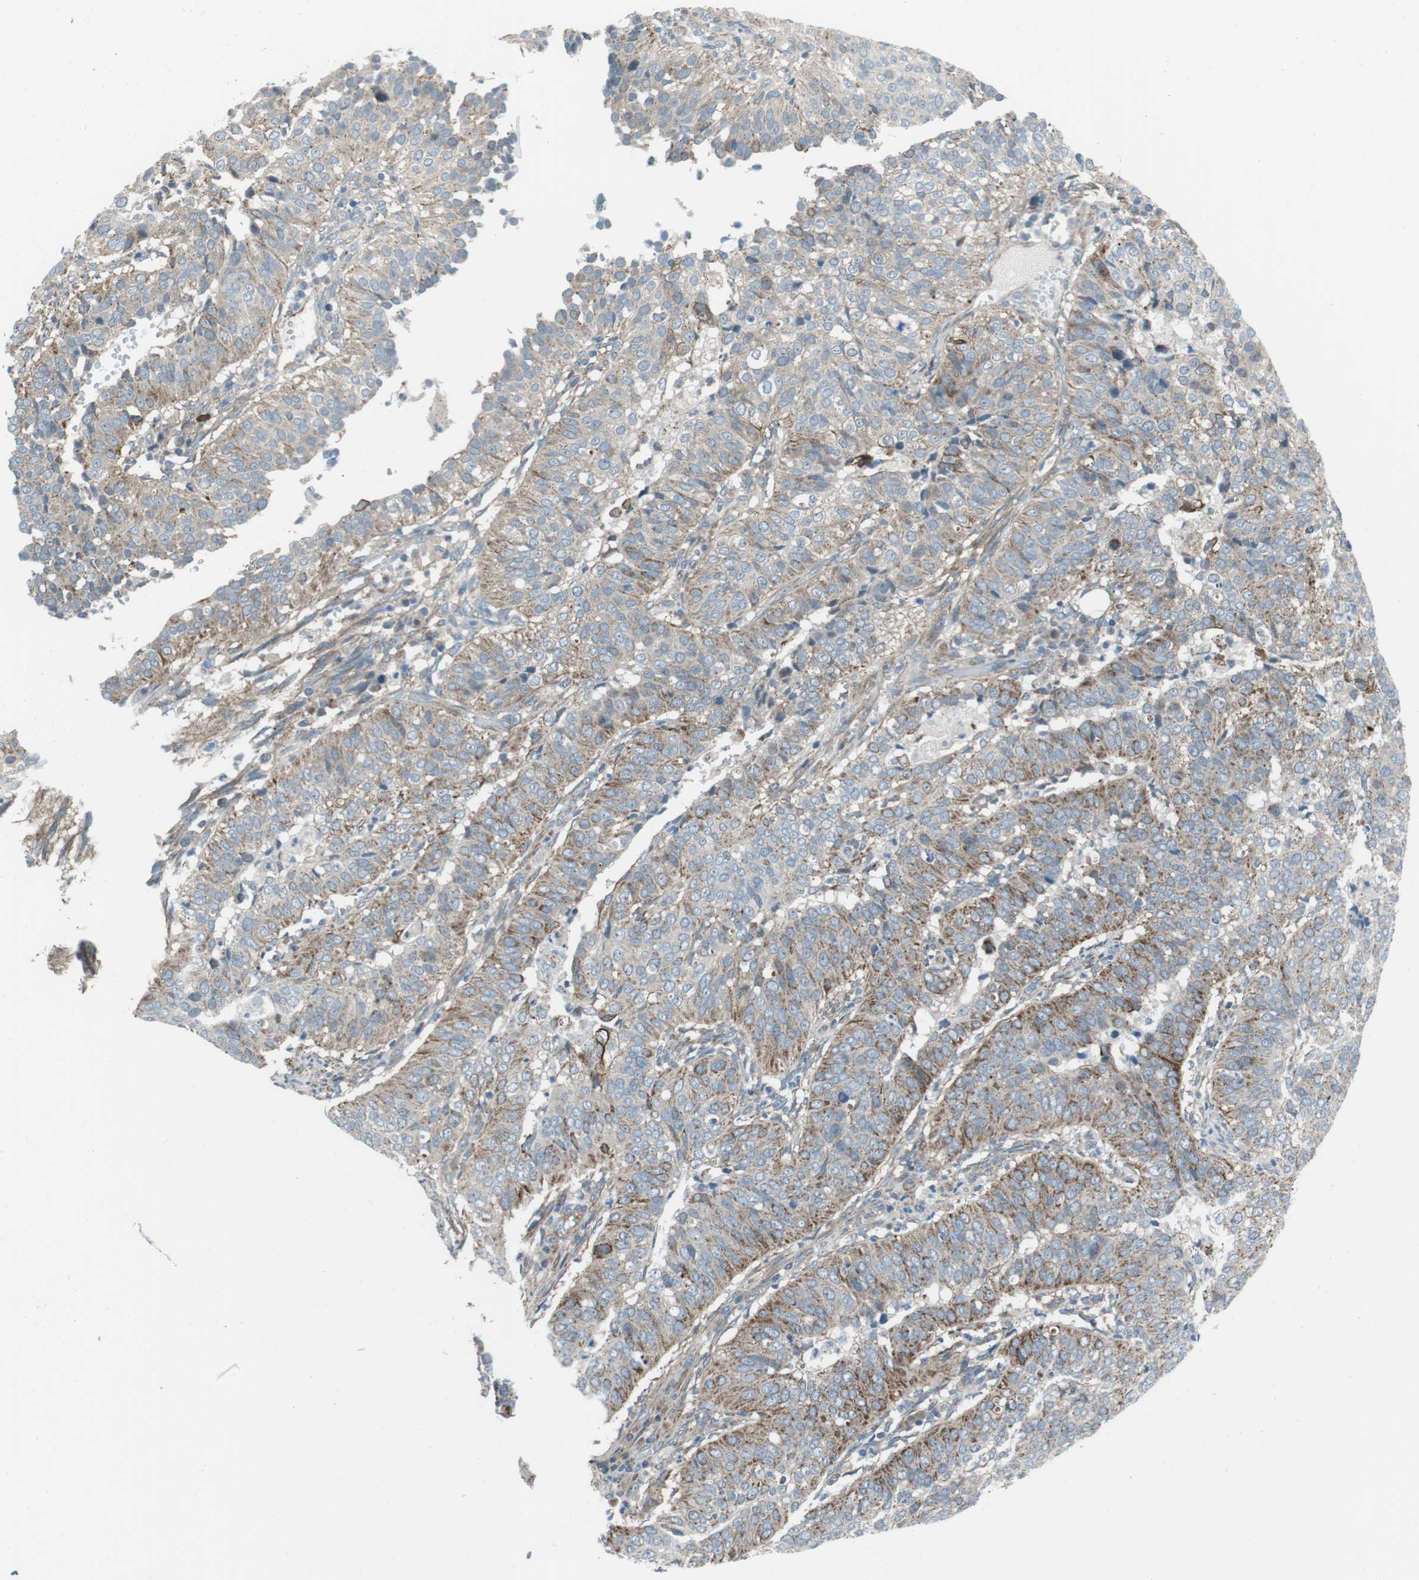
{"staining": {"intensity": "weak", "quantity": "25%-75%", "location": "cytoplasmic/membranous"}, "tissue": "cervical cancer", "cell_type": "Tumor cells", "image_type": "cancer", "snomed": [{"axis": "morphology", "description": "Normal tissue, NOS"}, {"axis": "morphology", "description": "Squamous cell carcinoma, NOS"}, {"axis": "topography", "description": "Cervix"}], "caption": "Cervical squamous cell carcinoma stained for a protein (brown) demonstrates weak cytoplasmic/membranous positive expression in approximately 25%-75% of tumor cells.", "gene": "FAM174B", "patient": {"sex": "female", "age": 39}}